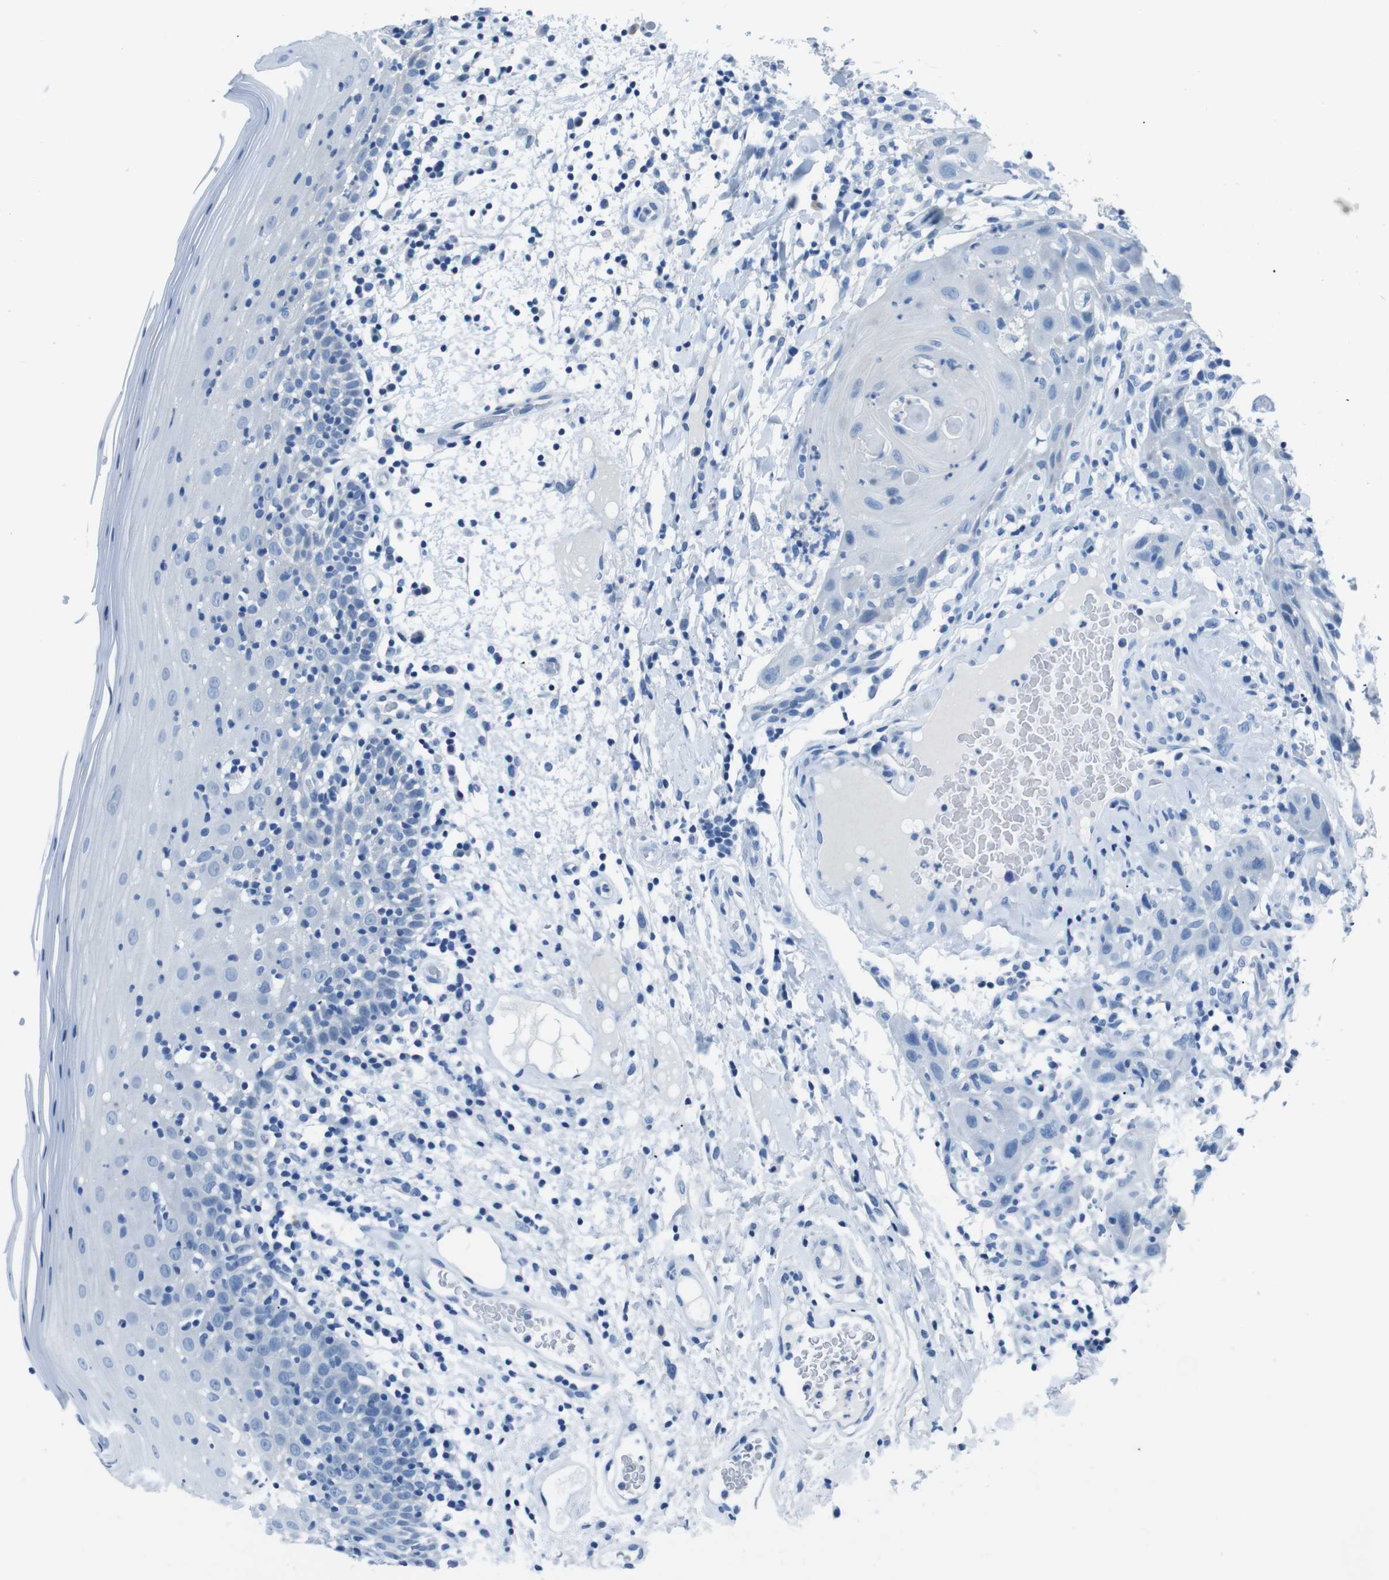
{"staining": {"intensity": "negative", "quantity": "none", "location": "none"}, "tissue": "oral mucosa", "cell_type": "Squamous epithelial cells", "image_type": "normal", "snomed": [{"axis": "morphology", "description": "Normal tissue, NOS"}, {"axis": "morphology", "description": "Squamous cell carcinoma, NOS"}, {"axis": "topography", "description": "Skeletal muscle"}, {"axis": "topography", "description": "Oral tissue"}], "caption": "DAB (3,3'-diaminobenzidine) immunohistochemical staining of benign human oral mucosa demonstrates no significant expression in squamous epithelial cells.", "gene": "NANOS2", "patient": {"sex": "male", "age": 71}}